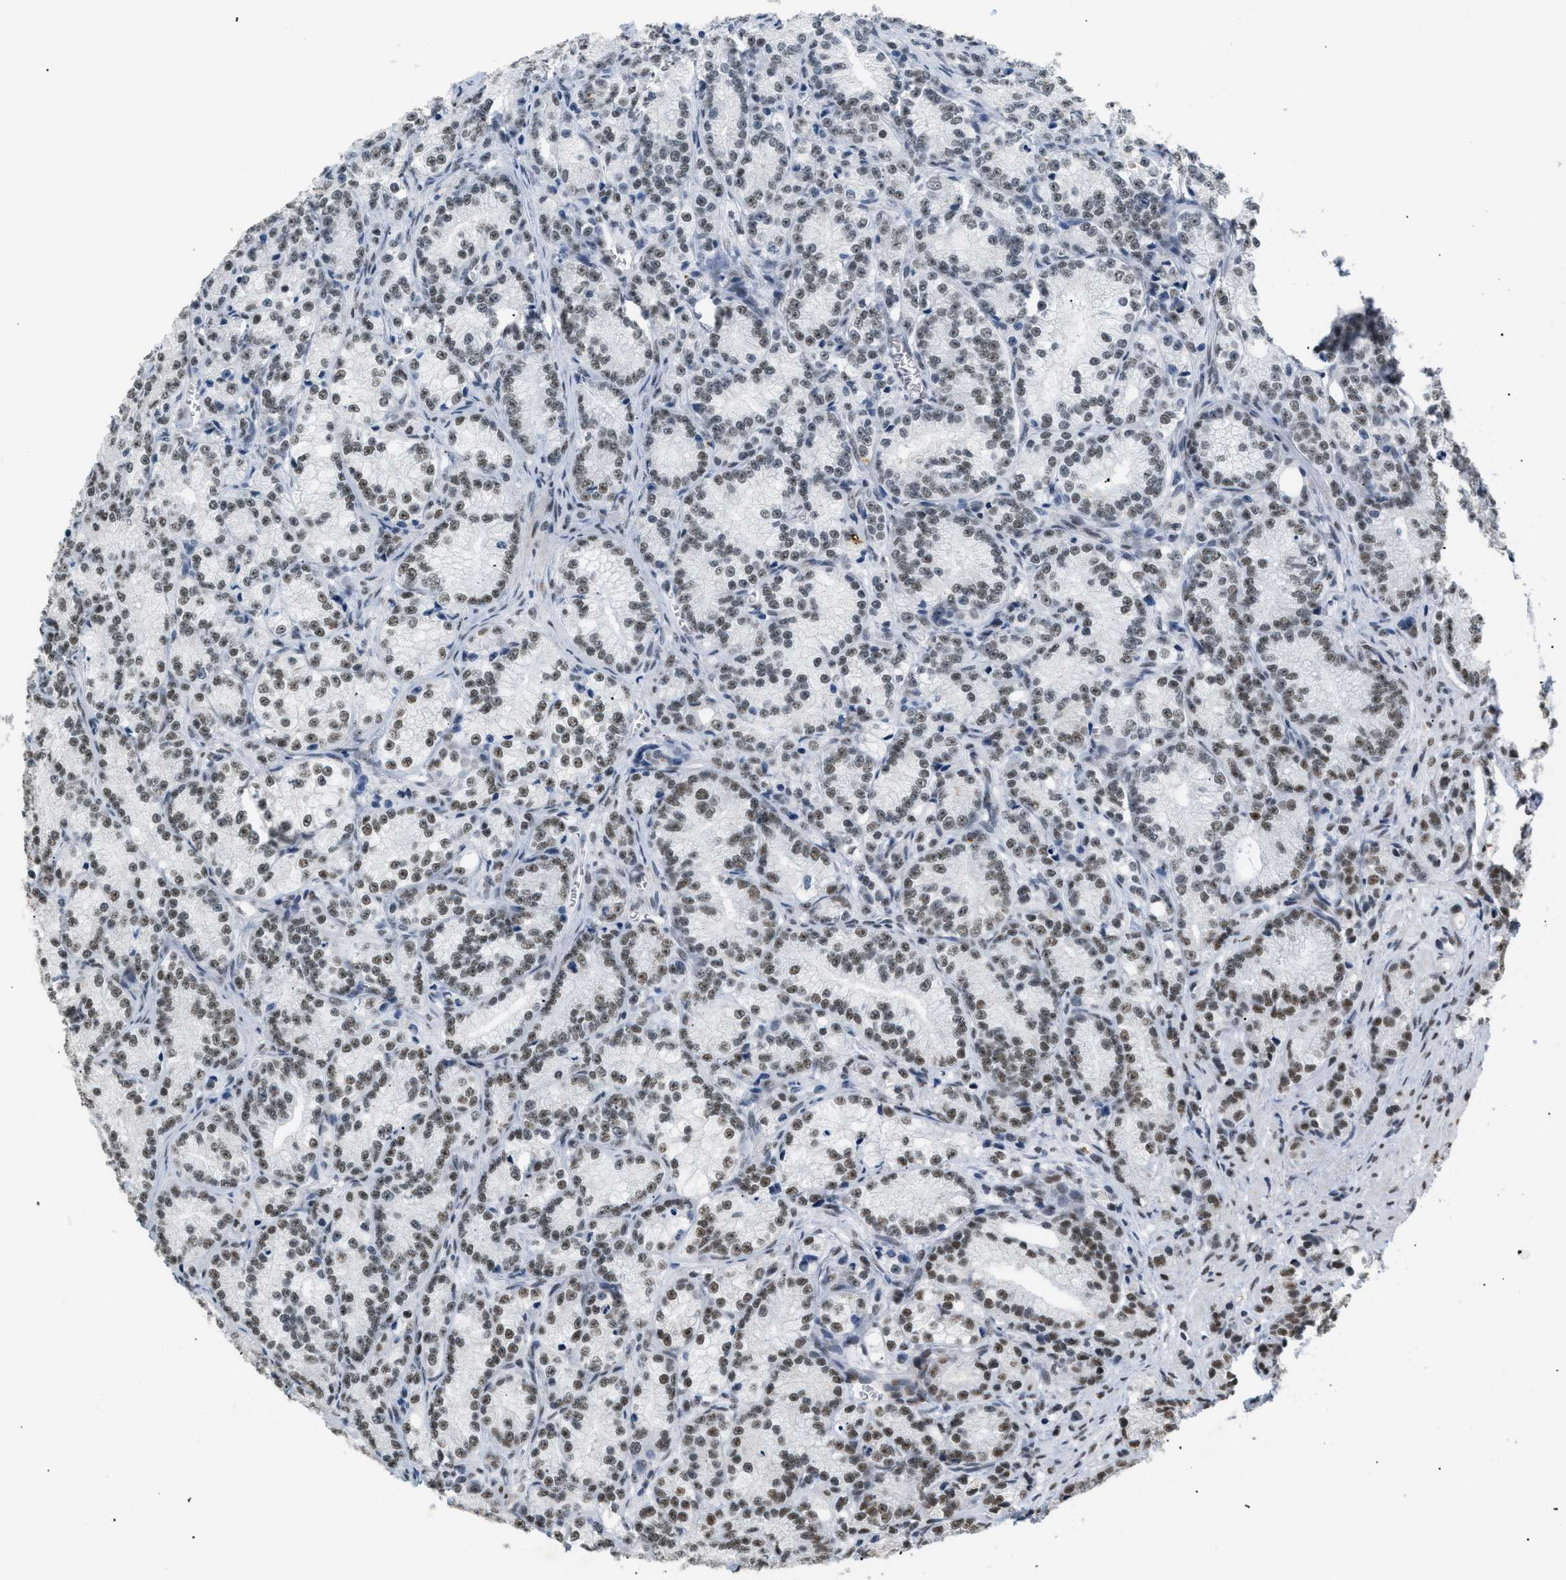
{"staining": {"intensity": "weak", "quantity": ">75%", "location": "nuclear"}, "tissue": "prostate cancer", "cell_type": "Tumor cells", "image_type": "cancer", "snomed": [{"axis": "morphology", "description": "Adenocarcinoma, Low grade"}, {"axis": "topography", "description": "Prostate"}], "caption": "Protein expression analysis of human prostate cancer reveals weak nuclear expression in about >75% of tumor cells.", "gene": "KCNC3", "patient": {"sex": "male", "age": 89}}